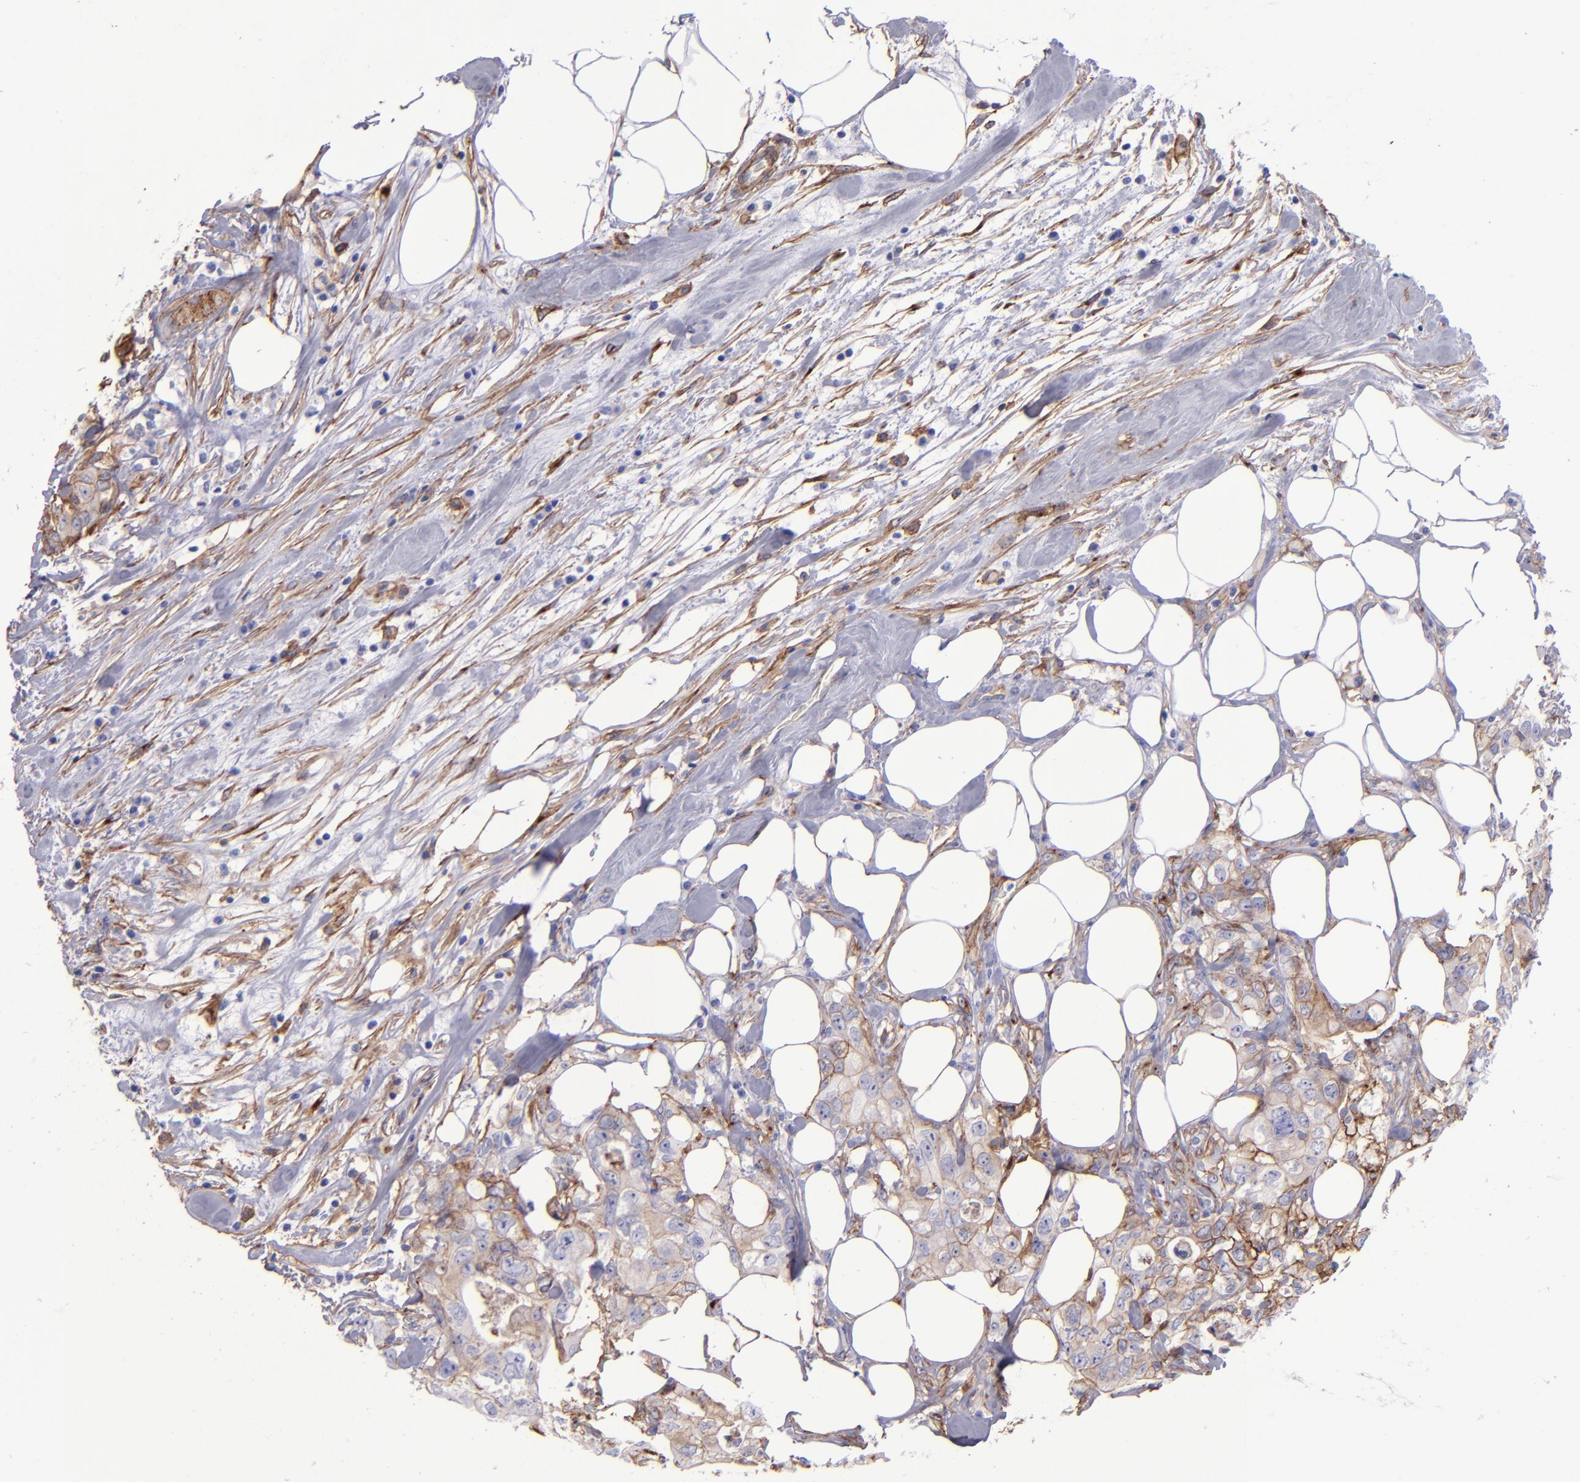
{"staining": {"intensity": "weak", "quantity": "25%-75%", "location": "cytoplasmic/membranous"}, "tissue": "colorectal cancer", "cell_type": "Tumor cells", "image_type": "cancer", "snomed": [{"axis": "morphology", "description": "Adenocarcinoma, NOS"}, {"axis": "topography", "description": "Rectum"}], "caption": "Brown immunohistochemical staining in human colorectal adenocarcinoma exhibits weak cytoplasmic/membranous staining in about 25%-75% of tumor cells. (Stains: DAB (3,3'-diaminobenzidine) in brown, nuclei in blue, Microscopy: brightfield microscopy at high magnification).", "gene": "ITGAV", "patient": {"sex": "female", "age": 57}}